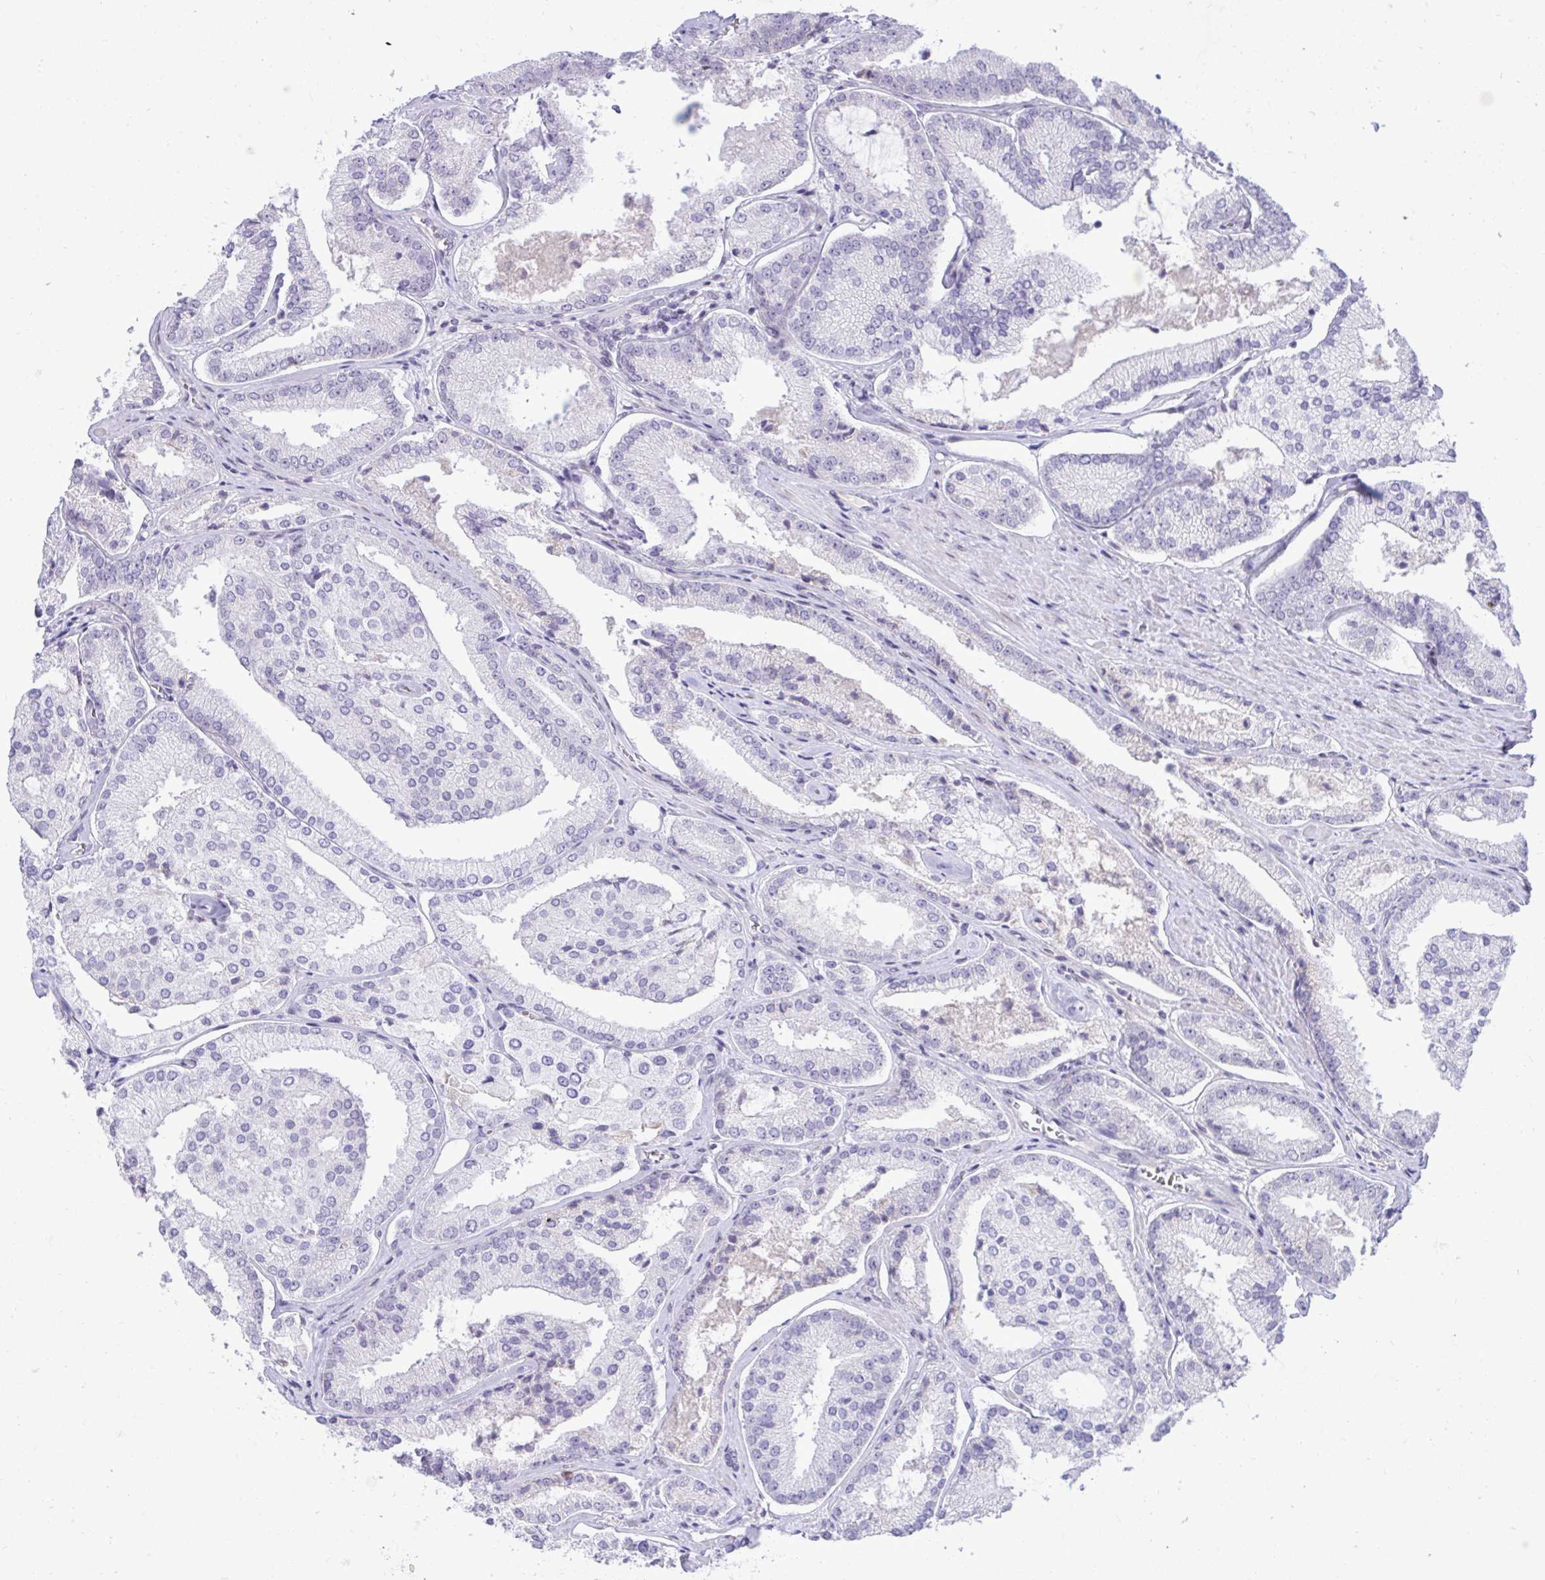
{"staining": {"intensity": "moderate", "quantity": "<25%", "location": "cytoplasmic/membranous"}, "tissue": "prostate cancer", "cell_type": "Tumor cells", "image_type": "cancer", "snomed": [{"axis": "morphology", "description": "Adenocarcinoma, High grade"}, {"axis": "topography", "description": "Prostate"}], "caption": "Prostate cancer (high-grade adenocarcinoma) was stained to show a protein in brown. There is low levels of moderate cytoplasmic/membranous positivity in about <25% of tumor cells. The protein of interest is shown in brown color, while the nuclei are stained blue.", "gene": "EPOP", "patient": {"sex": "male", "age": 73}}